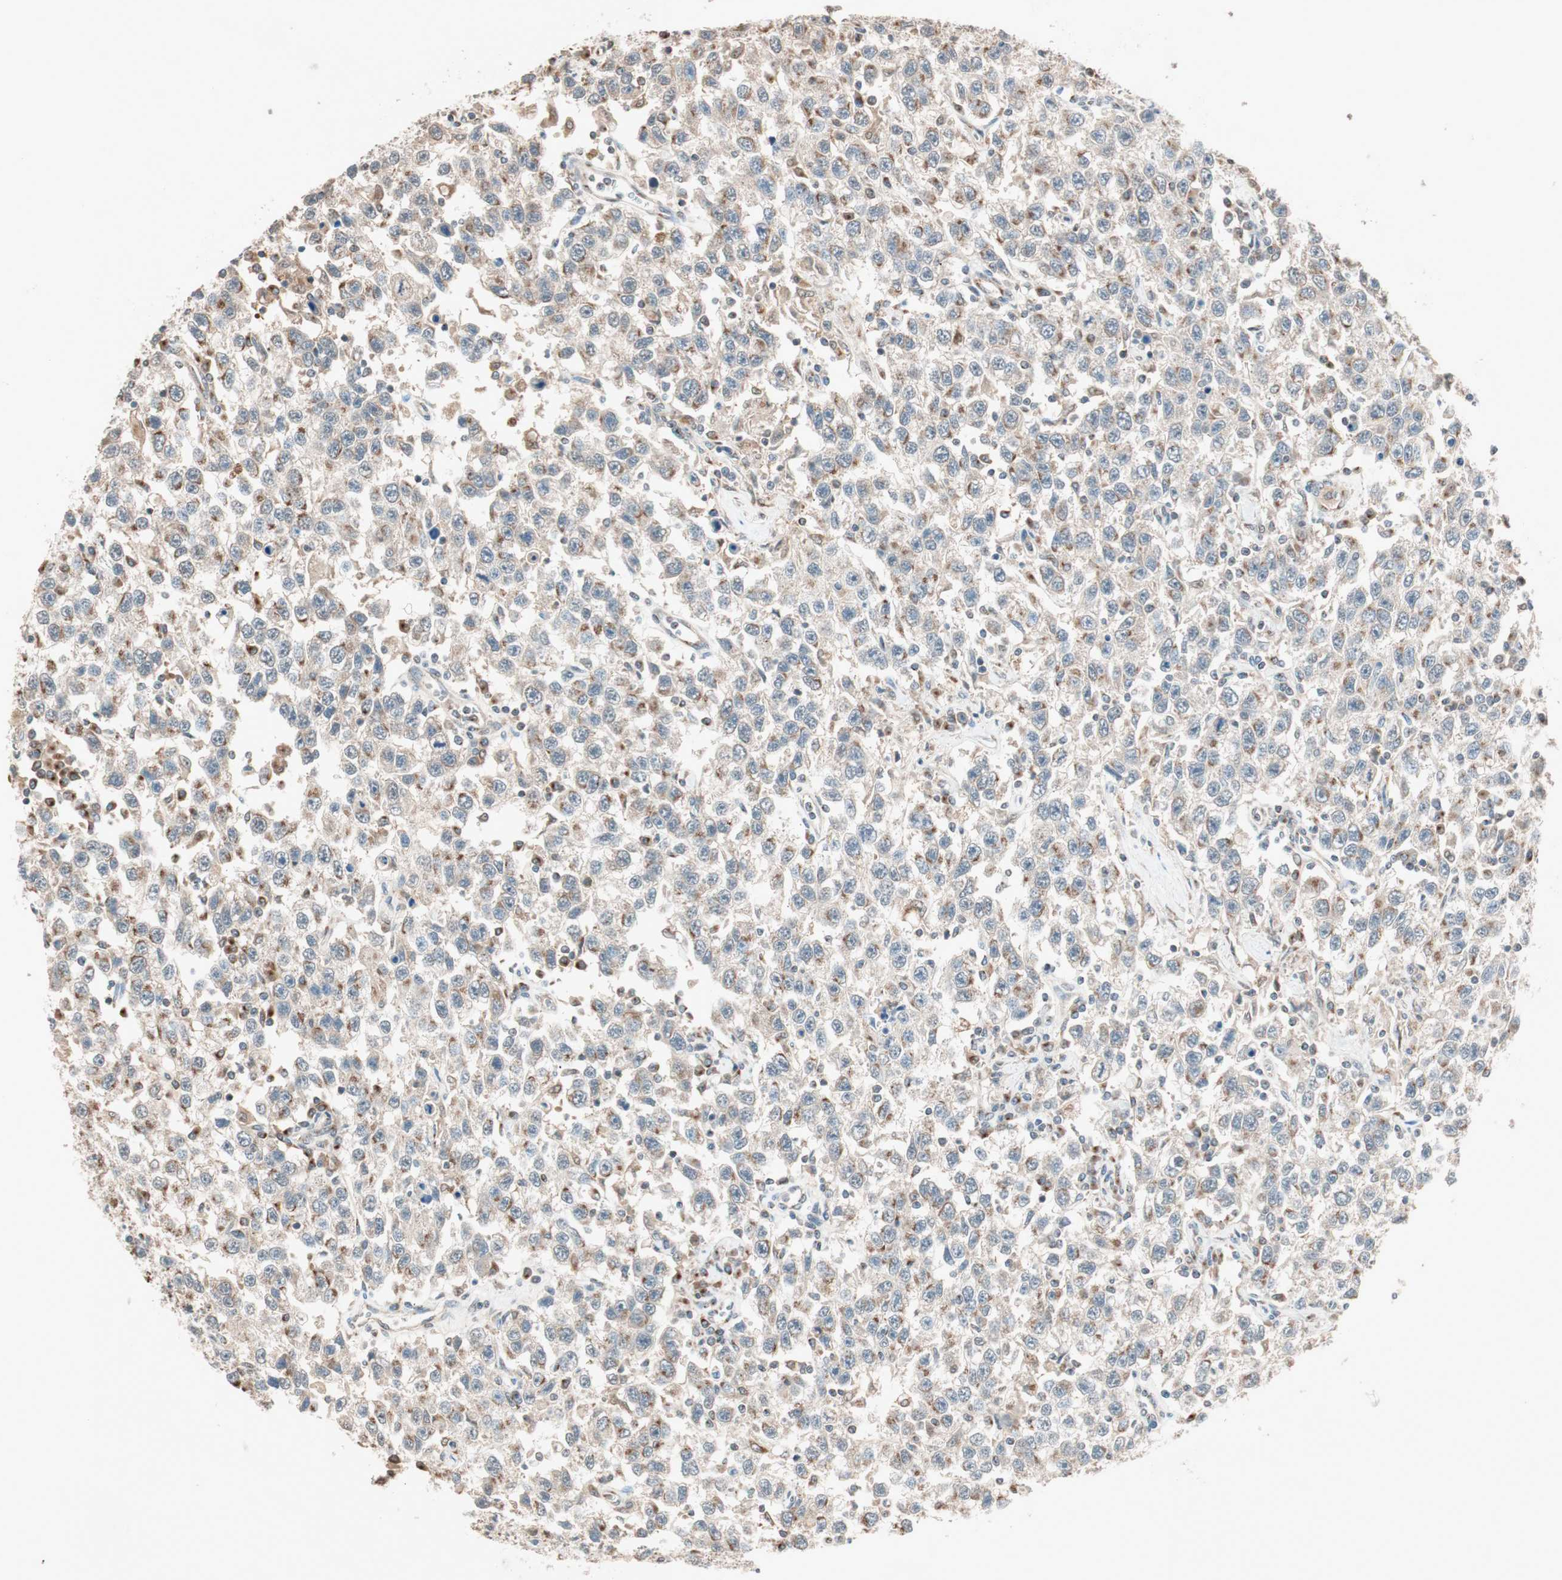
{"staining": {"intensity": "moderate", "quantity": "25%-75%", "location": "cytoplasmic/membranous"}, "tissue": "testis cancer", "cell_type": "Tumor cells", "image_type": "cancer", "snomed": [{"axis": "morphology", "description": "Seminoma, NOS"}, {"axis": "topography", "description": "Testis"}], "caption": "A high-resolution photomicrograph shows immunohistochemistry staining of testis seminoma, which shows moderate cytoplasmic/membranous expression in approximately 25%-75% of tumor cells.", "gene": "SEC16A", "patient": {"sex": "male", "age": 41}}